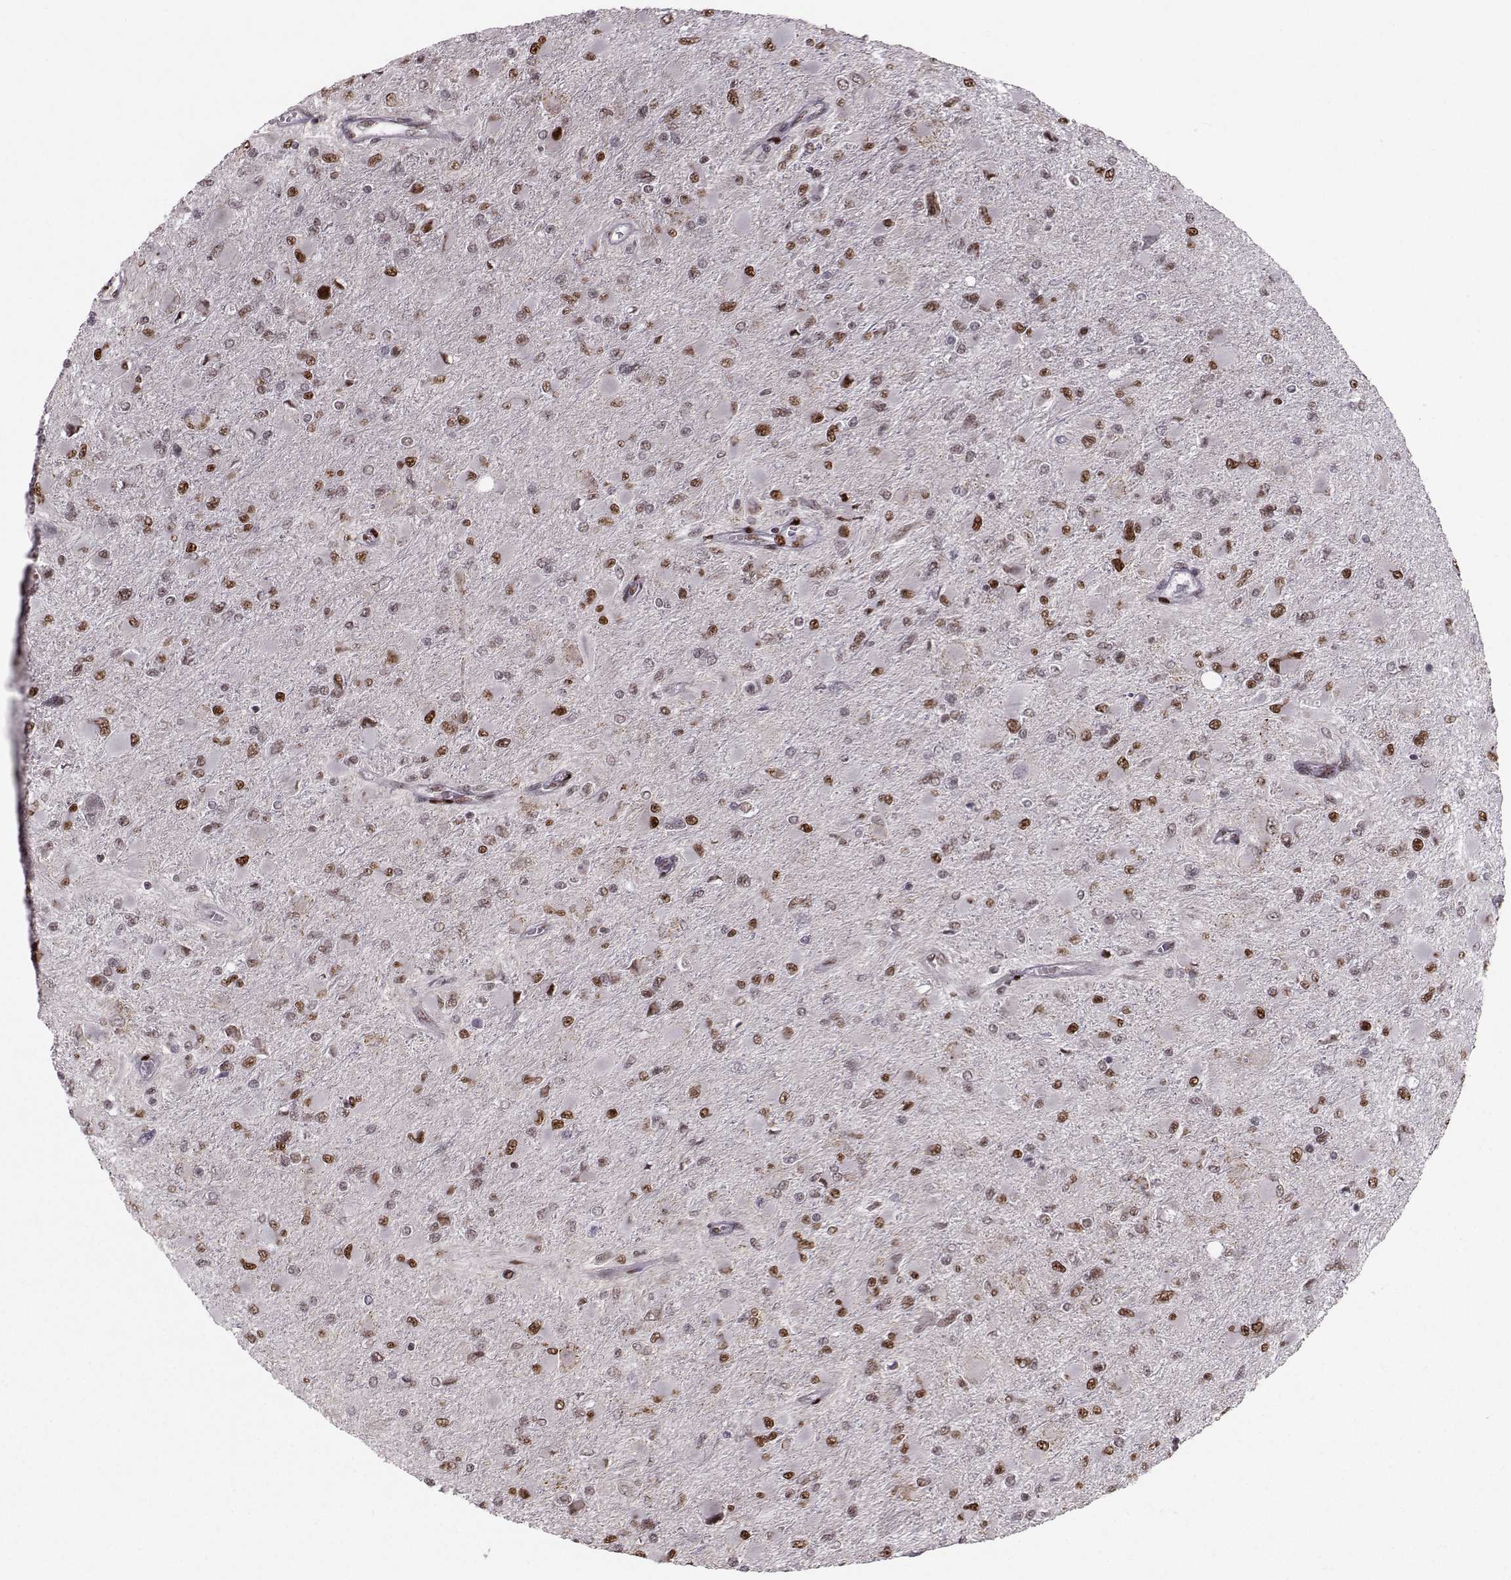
{"staining": {"intensity": "strong", "quantity": "<25%", "location": "nuclear"}, "tissue": "glioma", "cell_type": "Tumor cells", "image_type": "cancer", "snomed": [{"axis": "morphology", "description": "Glioma, malignant, High grade"}, {"axis": "topography", "description": "Cerebral cortex"}], "caption": "Immunohistochemical staining of human glioma shows strong nuclear protein positivity in approximately <25% of tumor cells.", "gene": "SNAPC2", "patient": {"sex": "female", "age": 36}}